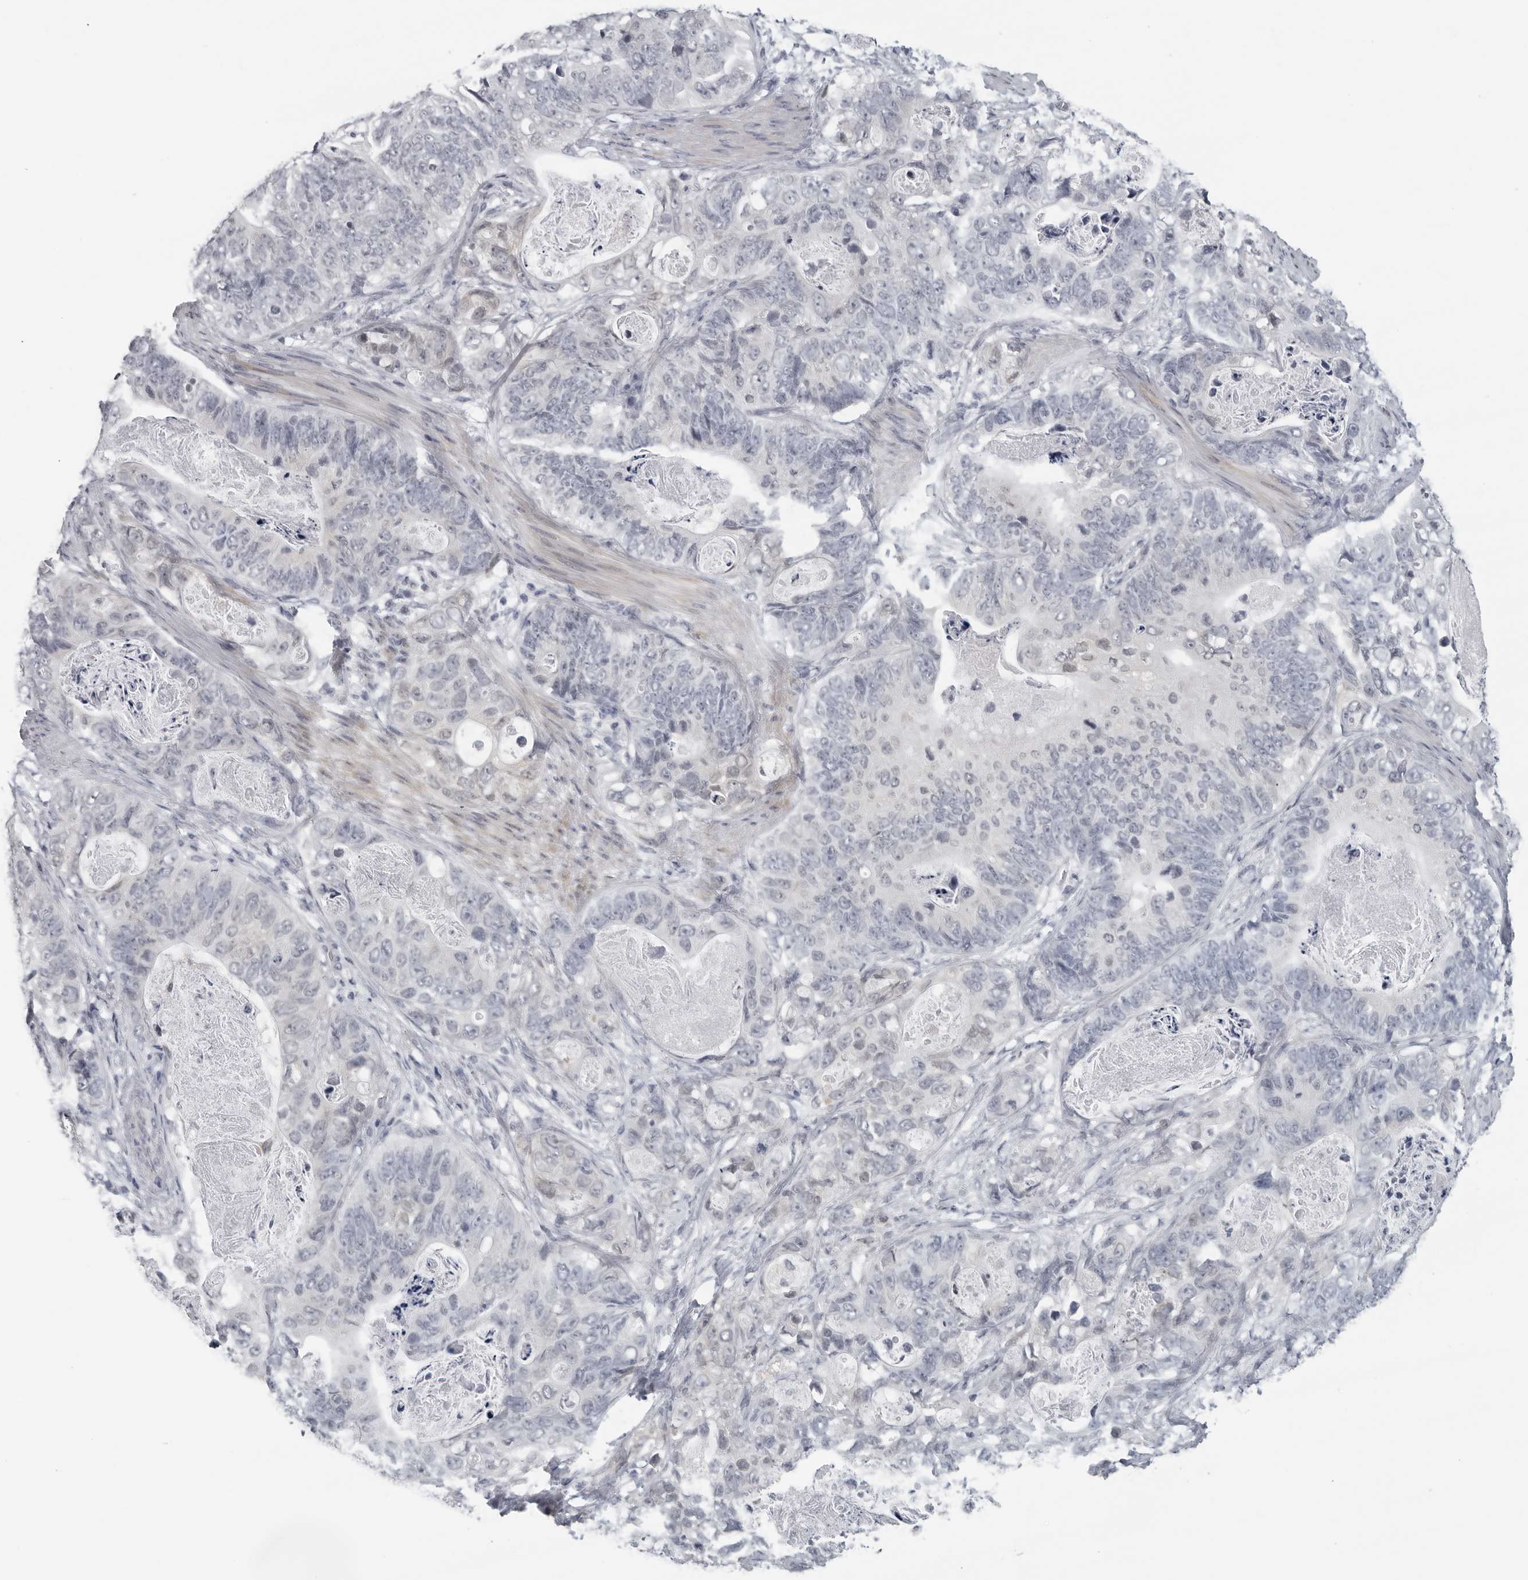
{"staining": {"intensity": "negative", "quantity": "none", "location": "none"}, "tissue": "stomach cancer", "cell_type": "Tumor cells", "image_type": "cancer", "snomed": [{"axis": "morphology", "description": "Normal tissue, NOS"}, {"axis": "morphology", "description": "Adenocarcinoma, NOS"}, {"axis": "topography", "description": "Stomach"}], "caption": "IHC photomicrograph of stomach cancer stained for a protein (brown), which exhibits no expression in tumor cells.", "gene": "OPLAH", "patient": {"sex": "female", "age": 89}}